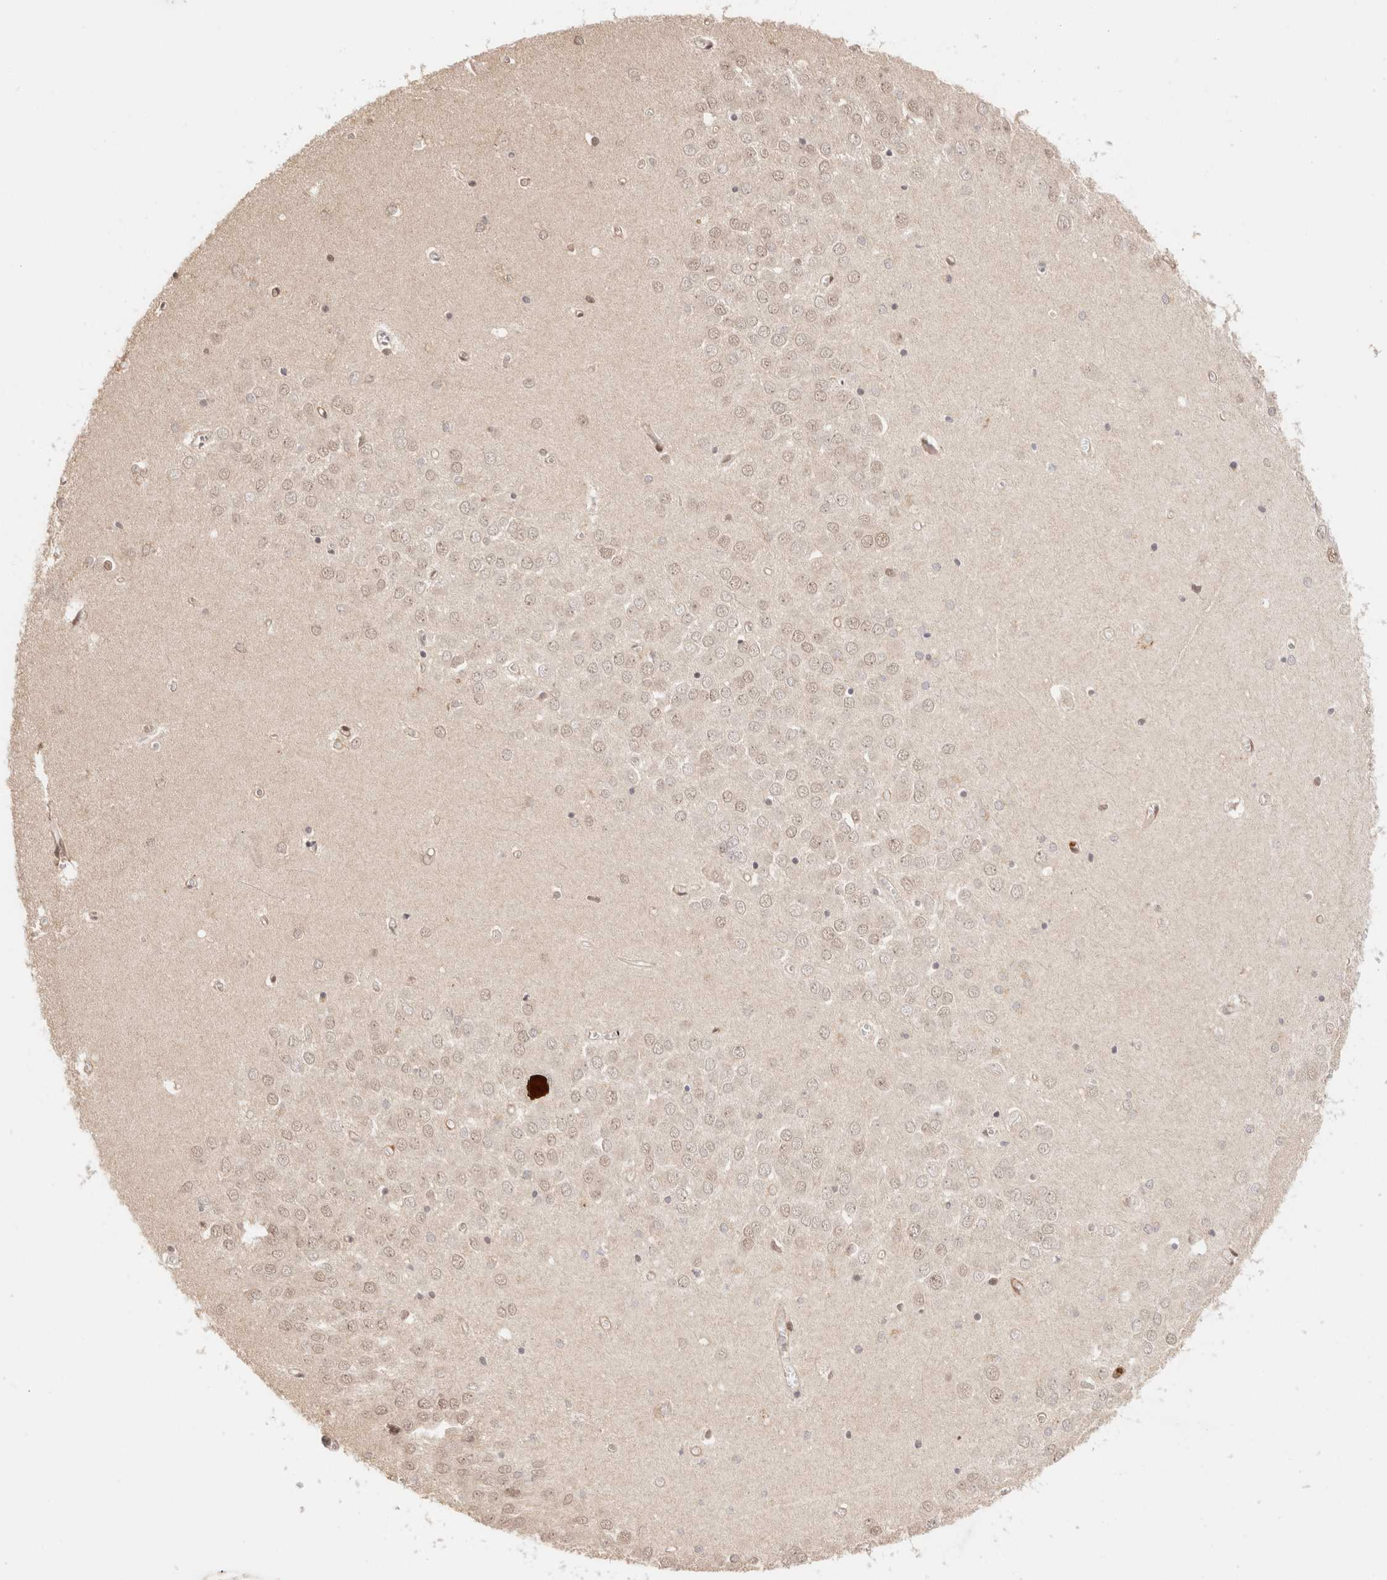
{"staining": {"intensity": "weak", "quantity": ">75%", "location": "nuclear"}, "tissue": "hippocampus", "cell_type": "Glial cells", "image_type": "normal", "snomed": [{"axis": "morphology", "description": "Normal tissue, NOS"}, {"axis": "topography", "description": "Hippocampus"}], "caption": "Benign hippocampus reveals weak nuclear positivity in approximately >75% of glial cells, visualized by immunohistochemistry.", "gene": "BRPF3", "patient": {"sex": "male", "age": 70}}